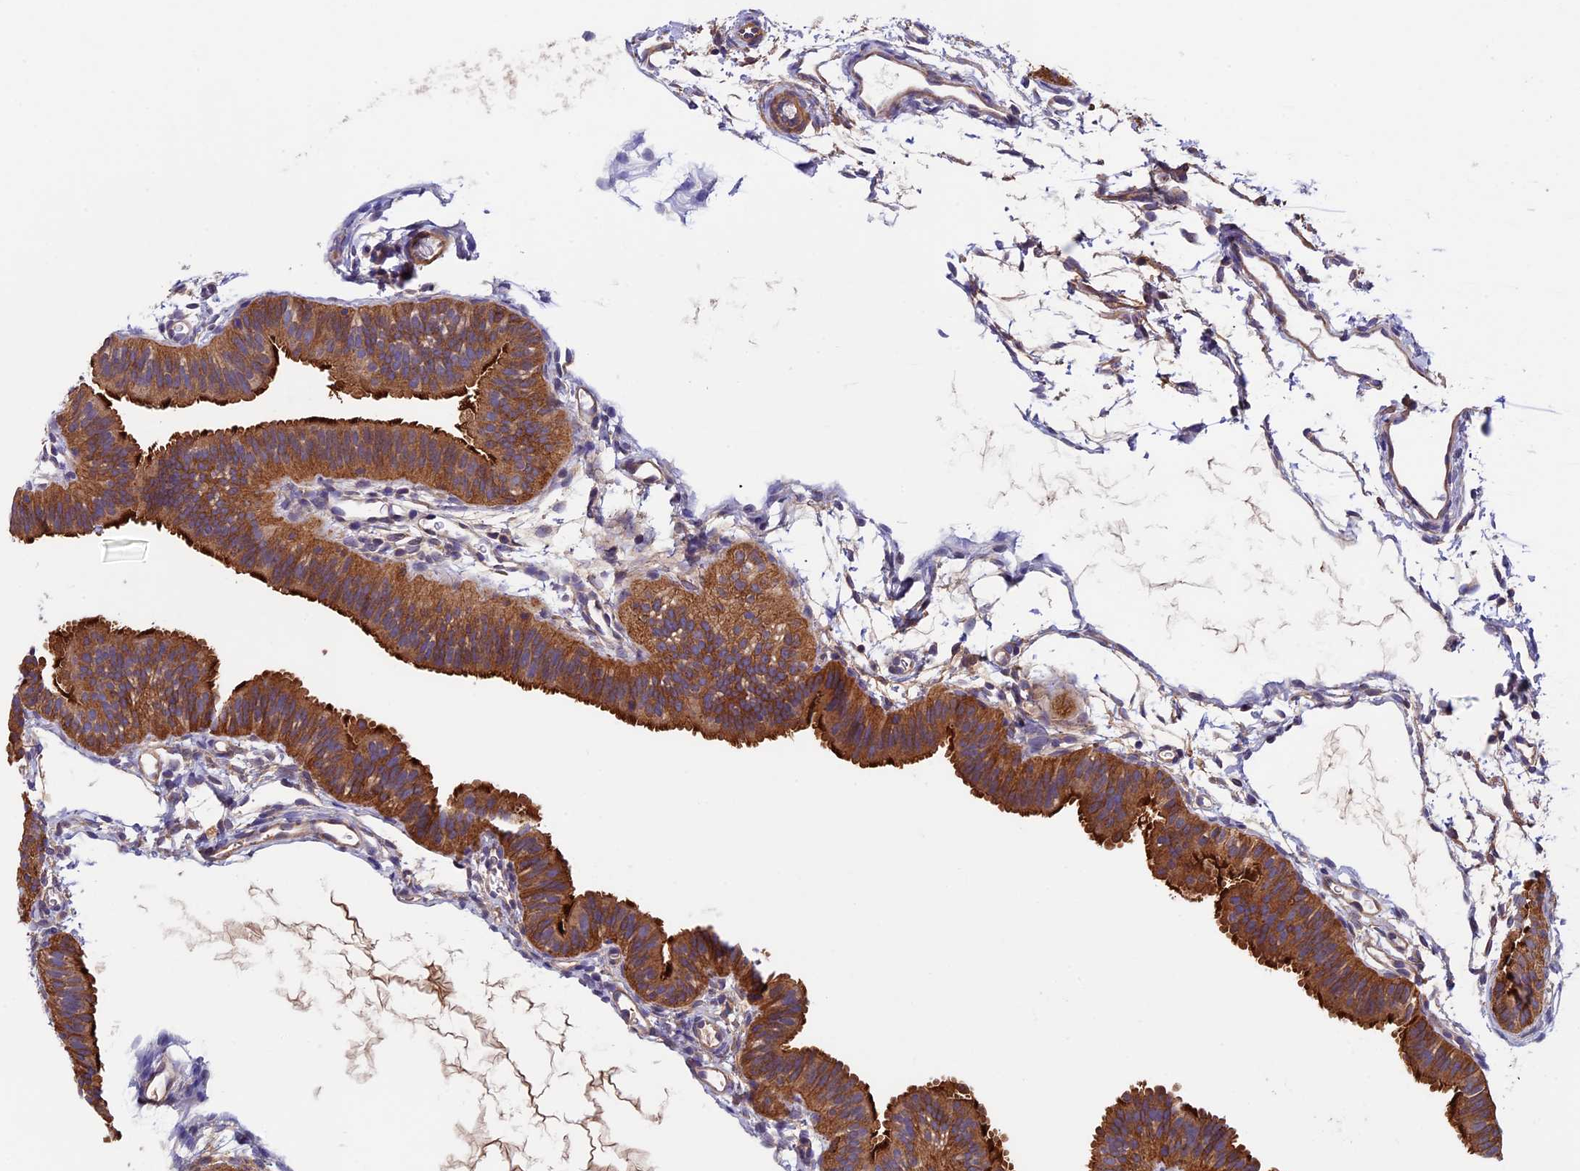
{"staining": {"intensity": "strong", "quantity": ">75%", "location": "cytoplasmic/membranous"}, "tissue": "fallopian tube", "cell_type": "Glandular cells", "image_type": "normal", "snomed": [{"axis": "morphology", "description": "Normal tissue, NOS"}, {"axis": "topography", "description": "Fallopian tube"}], "caption": "This is a micrograph of immunohistochemistry (IHC) staining of normal fallopian tube, which shows strong positivity in the cytoplasmic/membranous of glandular cells.", "gene": "SLC9A5", "patient": {"sex": "female", "age": 35}}